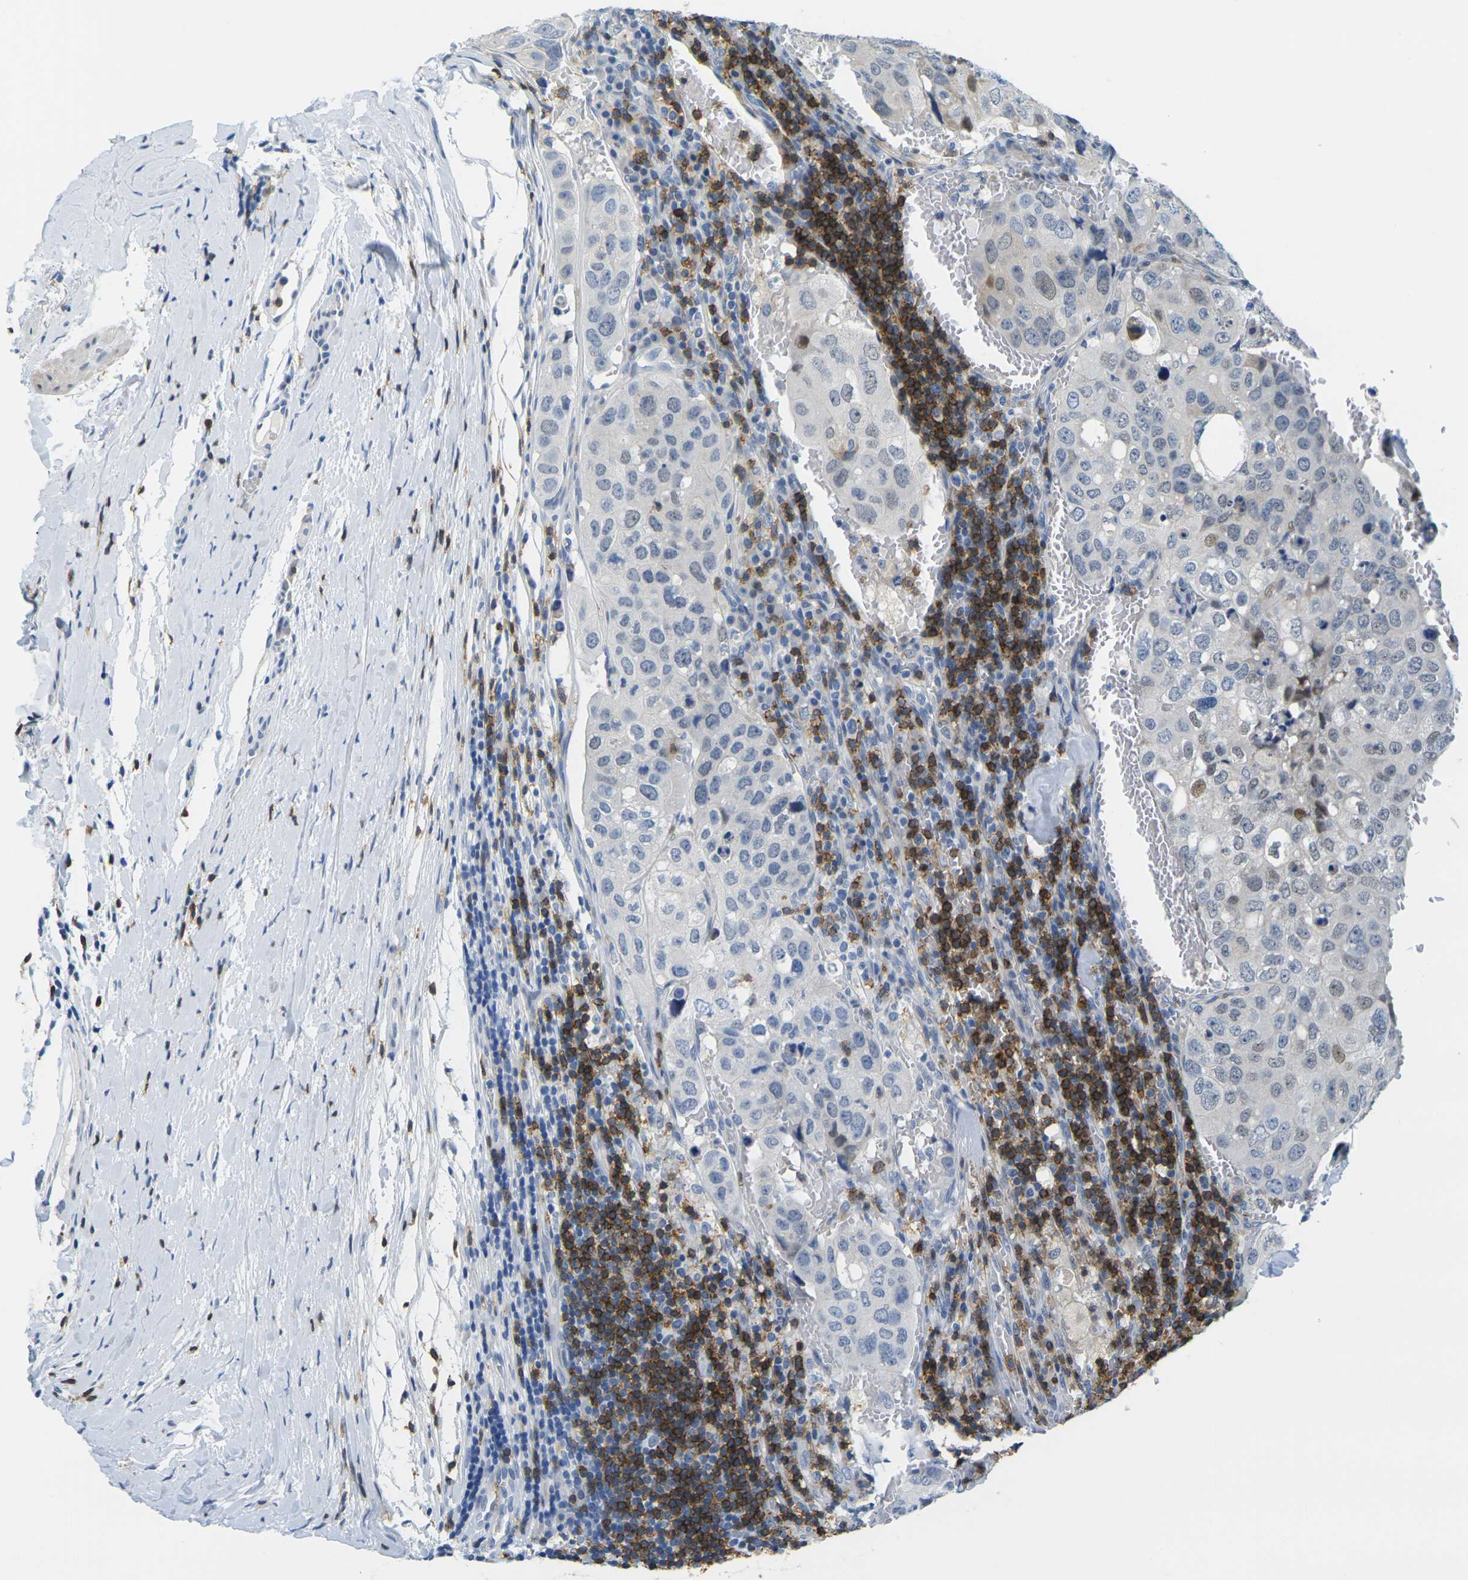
{"staining": {"intensity": "negative", "quantity": "none", "location": "none"}, "tissue": "urothelial cancer", "cell_type": "Tumor cells", "image_type": "cancer", "snomed": [{"axis": "morphology", "description": "Urothelial carcinoma, High grade"}, {"axis": "topography", "description": "Lymph node"}, {"axis": "topography", "description": "Urinary bladder"}], "caption": "This micrograph is of high-grade urothelial carcinoma stained with immunohistochemistry to label a protein in brown with the nuclei are counter-stained blue. There is no expression in tumor cells. The staining is performed using DAB (3,3'-diaminobenzidine) brown chromogen with nuclei counter-stained in using hematoxylin.", "gene": "CD3D", "patient": {"sex": "male", "age": 51}}